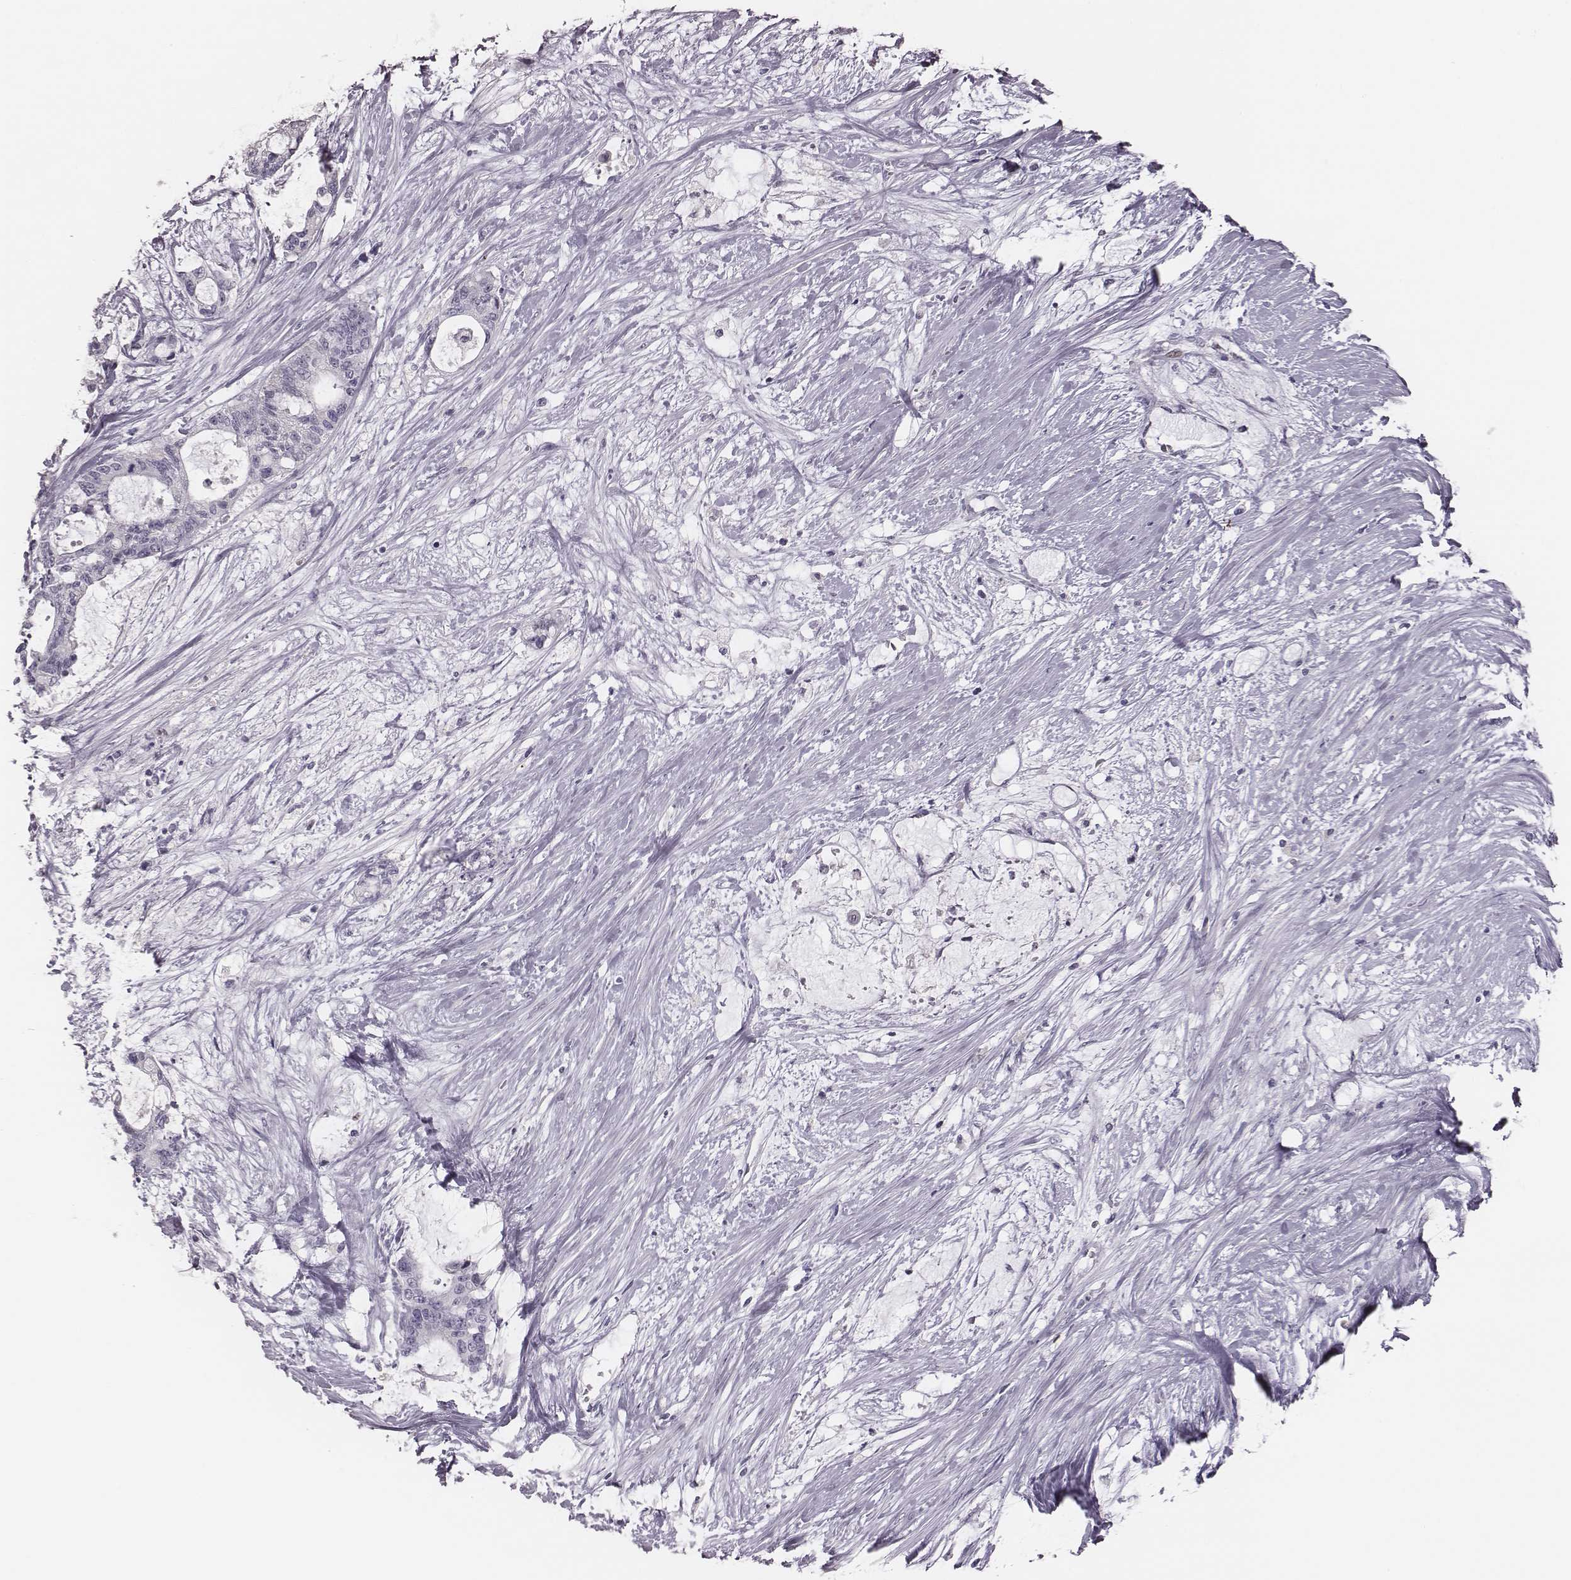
{"staining": {"intensity": "negative", "quantity": "none", "location": "none"}, "tissue": "liver cancer", "cell_type": "Tumor cells", "image_type": "cancer", "snomed": [{"axis": "morphology", "description": "Normal tissue, NOS"}, {"axis": "morphology", "description": "Cholangiocarcinoma"}, {"axis": "topography", "description": "Liver"}, {"axis": "topography", "description": "Peripheral nerve tissue"}], "caption": "Immunohistochemical staining of human liver cancer shows no significant staining in tumor cells.", "gene": "ADGRF4", "patient": {"sex": "female", "age": 73}}